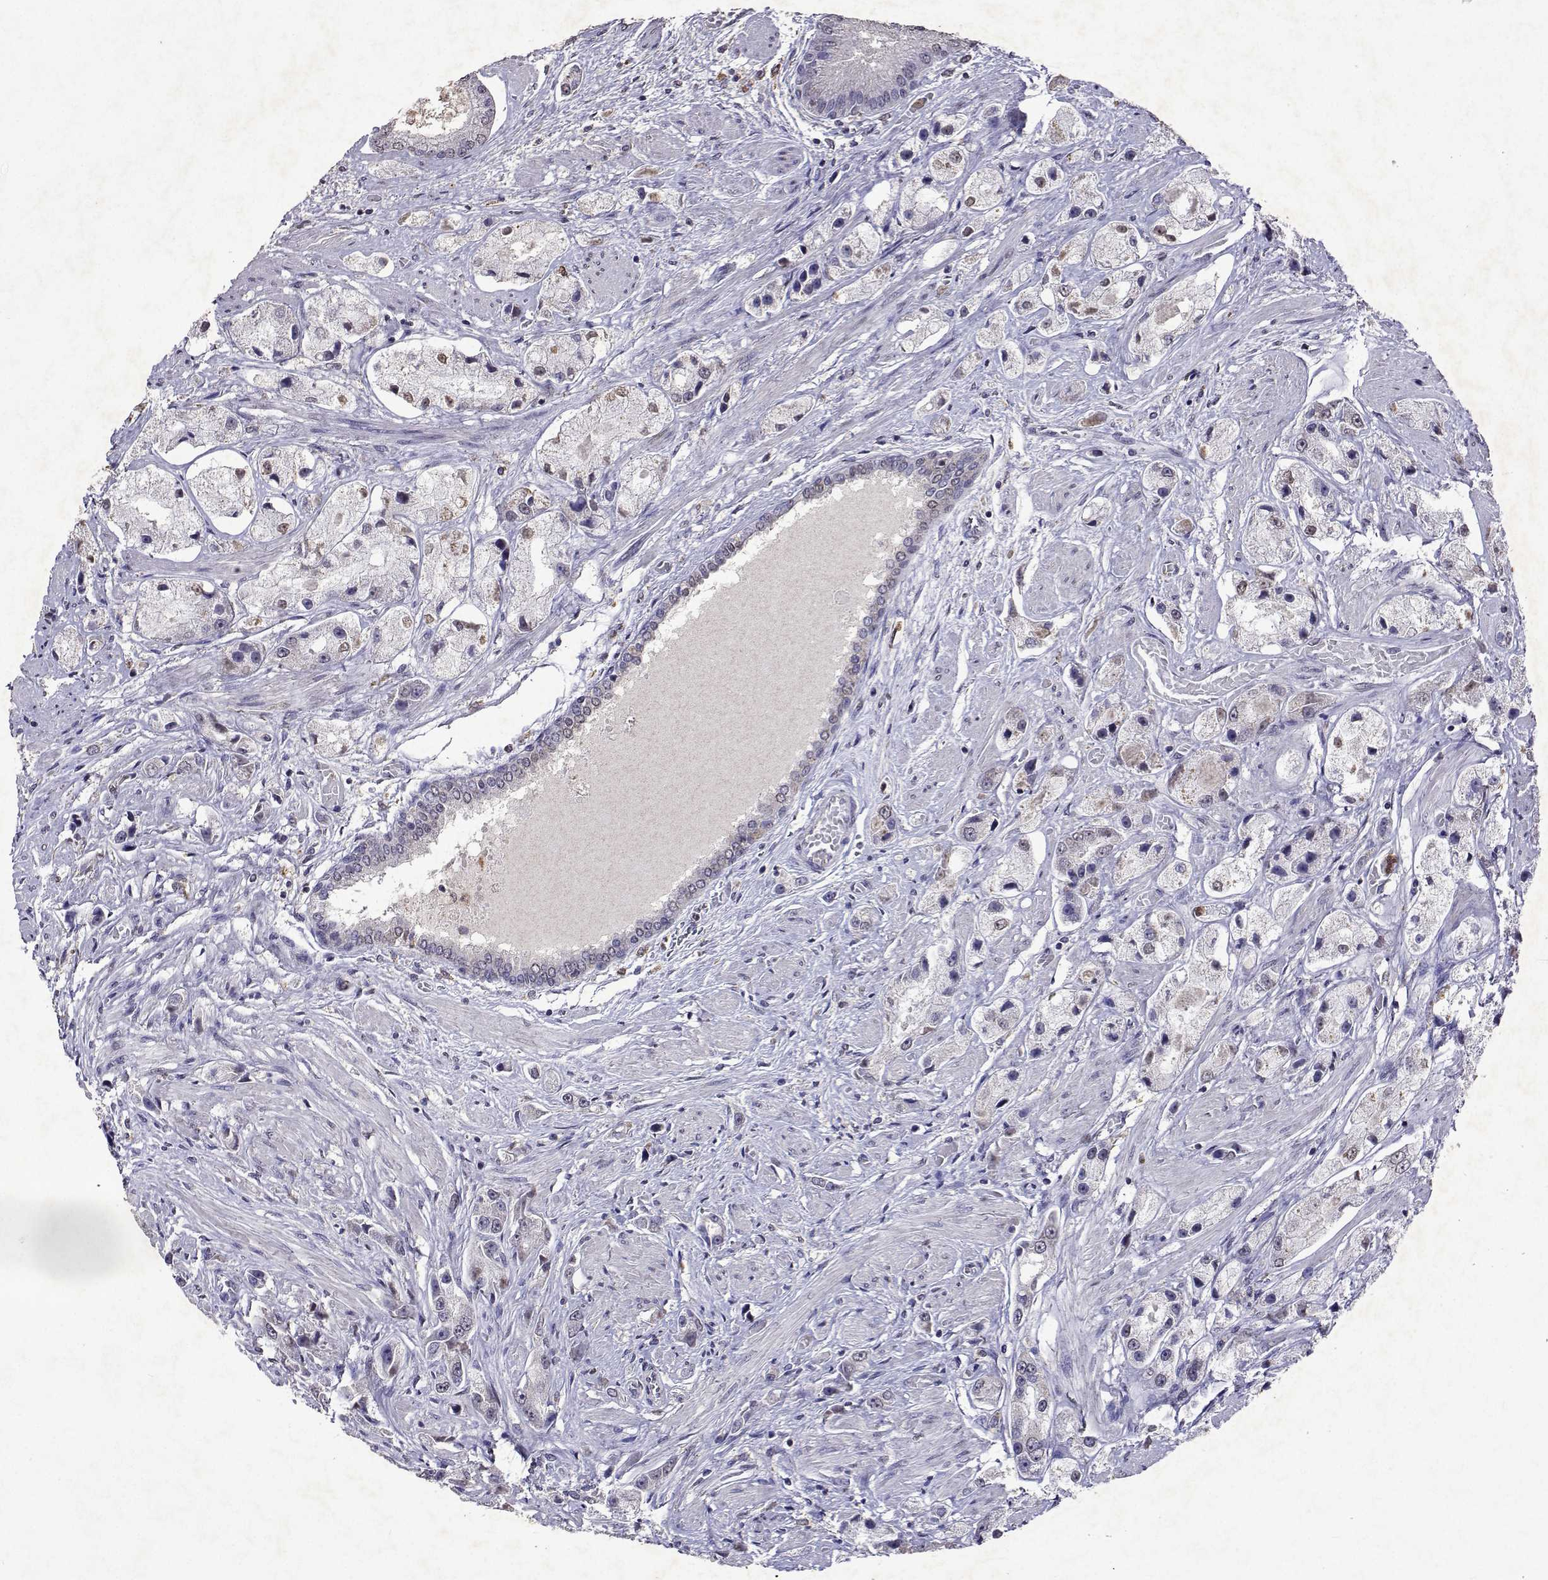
{"staining": {"intensity": "negative", "quantity": "none", "location": "none"}, "tissue": "prostate cancer", "cell_type": "Tumor cells", "image_type": "cancer", "snomed": [{"axis": "morphology", "description": "Adenocarcinoma, High grade"}, {"axis": "topography", "description": "Prostate"}], "caption": "Protein analysis of prostate cancer (adenocarcinoma (high-grade)) demonstrates no significant expression in tumor cells.", "gene": "APAF1", "patient": {"sex": "male", "age": 67}}